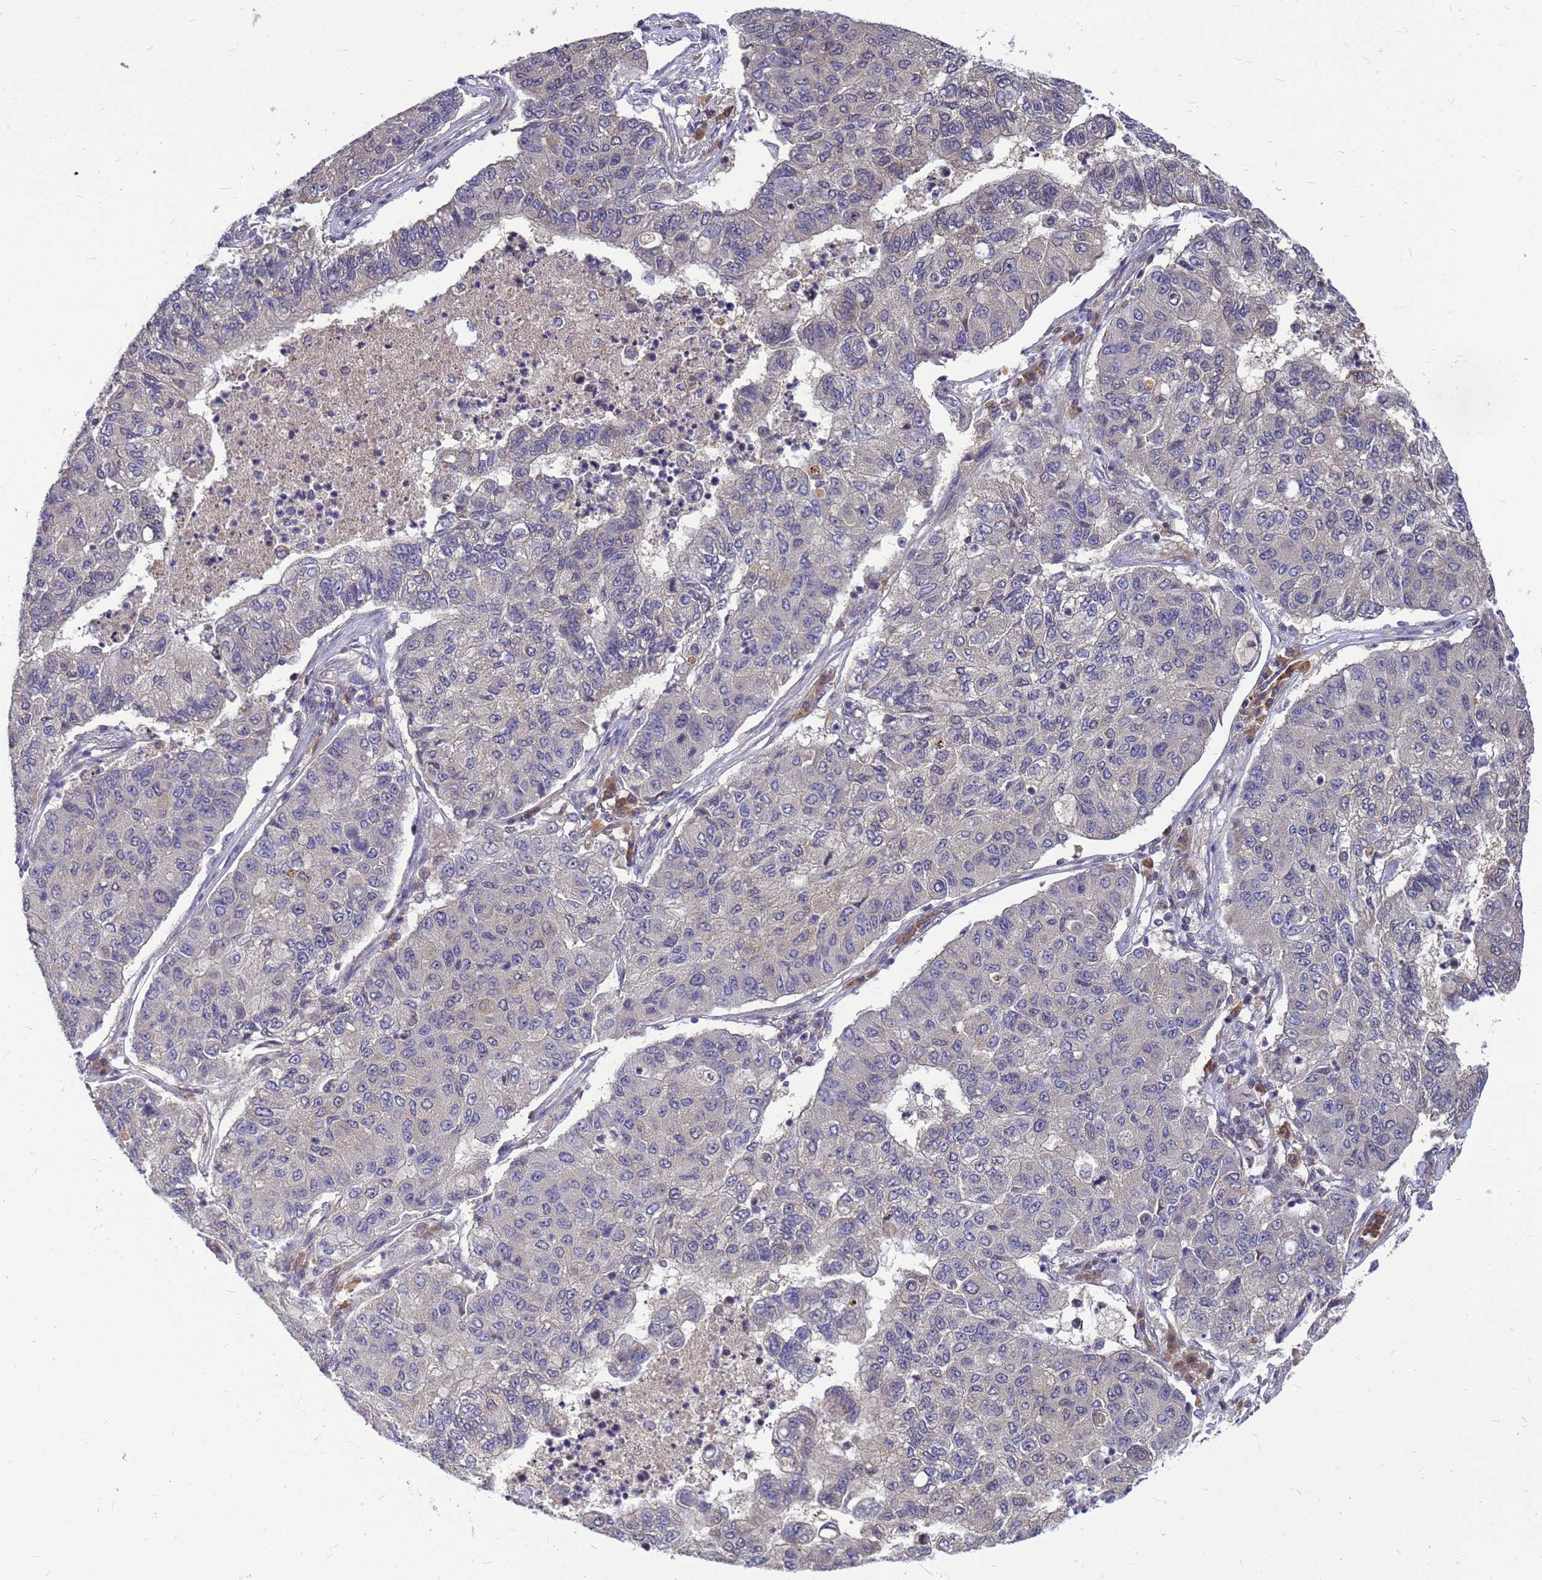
{"staining": {"intensity": "negative", "quantity": "none", "location": "none"}, "tissue": "lung cancer", "cell_type": "Tumor cells", "image_type": "cancer", "snomed": [{"axis": "morphology", "description": "Squamous cell carcinoma, NOS"}, {"axis": "topography", "description": "Lung"}], "caption": "DAB immunohistochemical staining of lung cancer displays no significant expression in tumor cells.", "gene": "CMC4", "patient": {"sex": "male", "age": 74}}